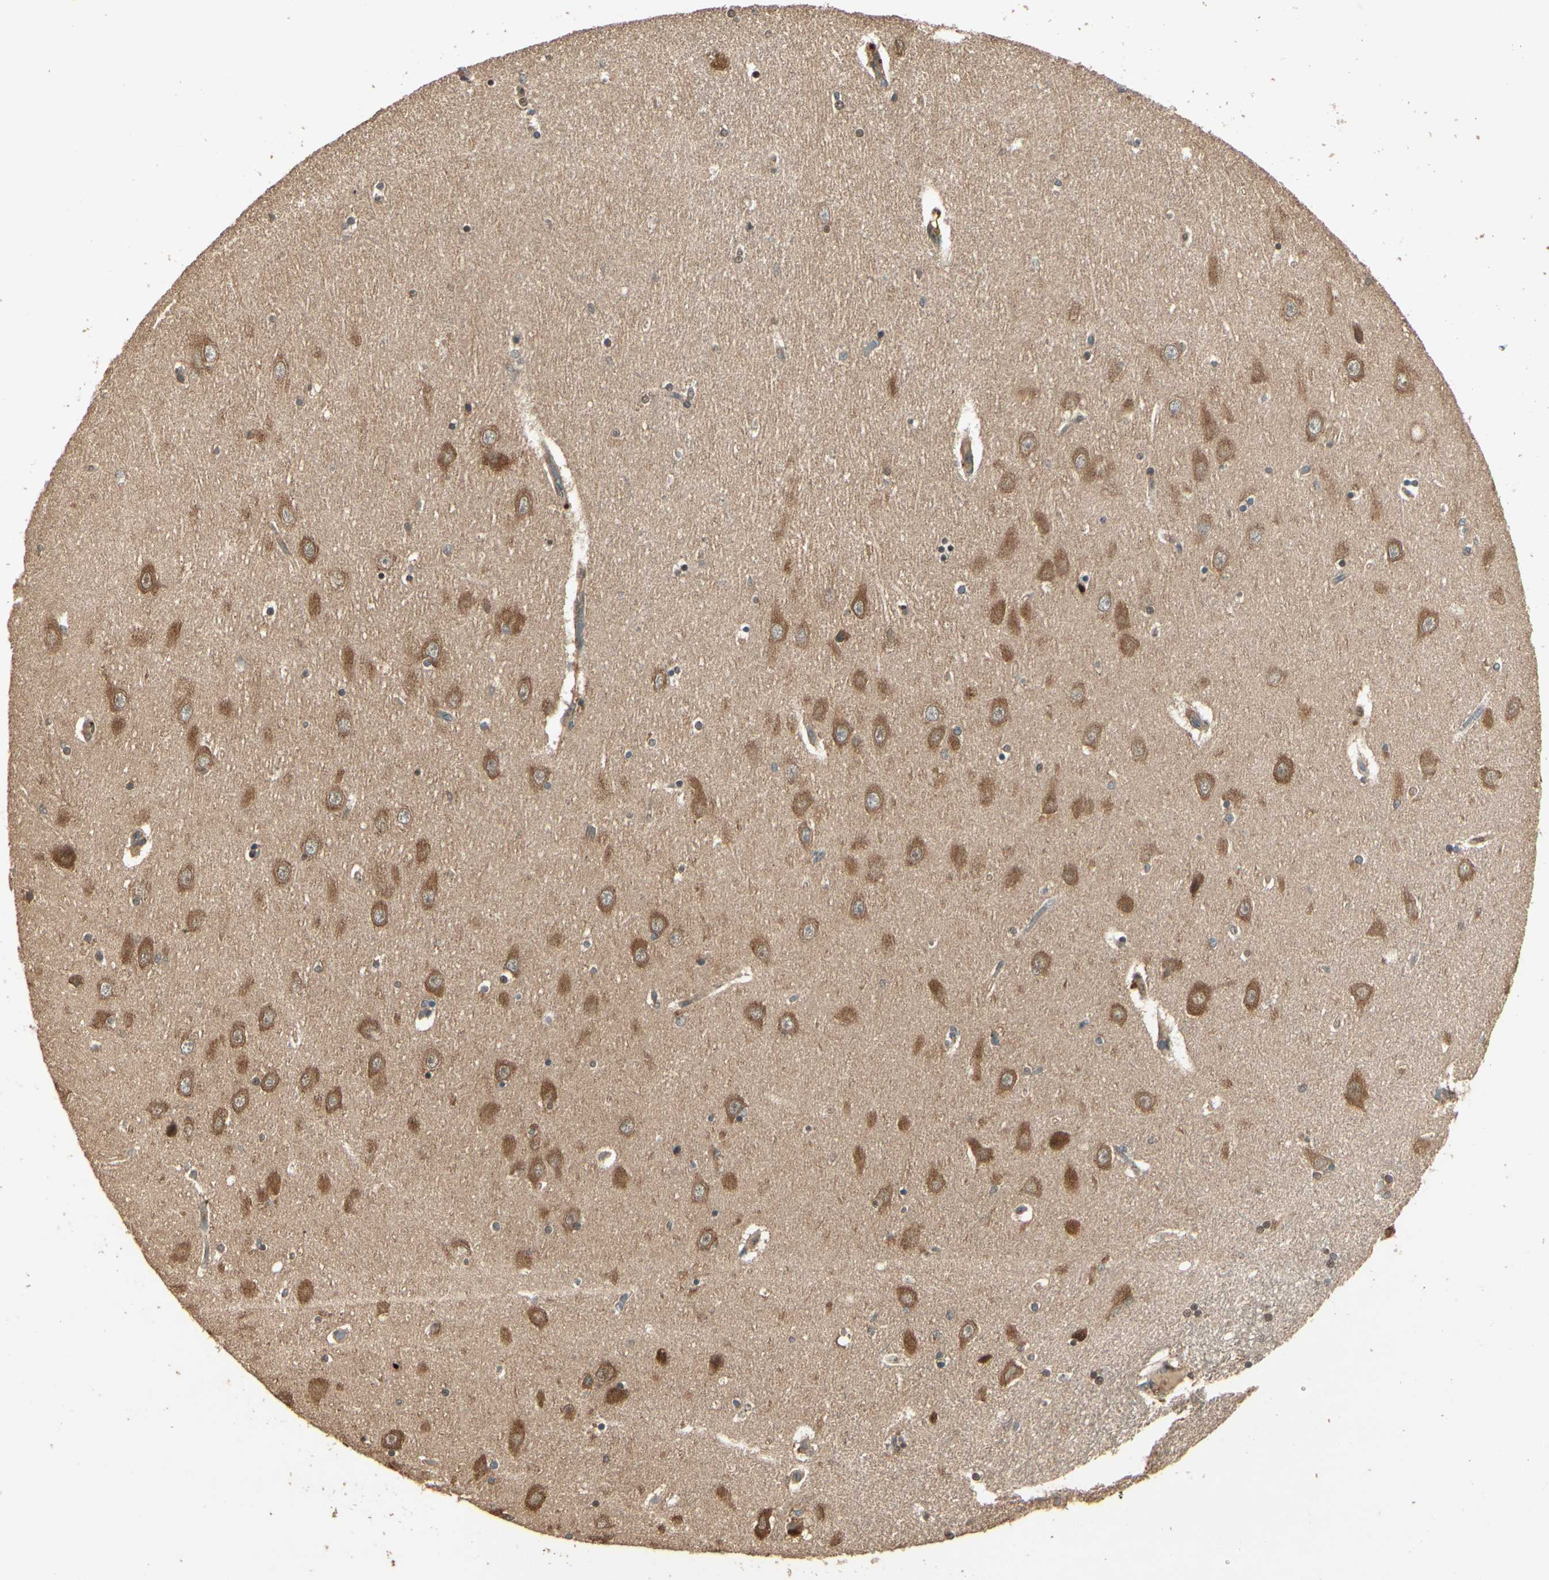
{"staining": {"intensity": "moderate", "quantity": ">75%", "location": "cytoplasmic/membranous,nuclear"}, "tissue": "hippocampus", "cell_type": "Glial cells", "image_type": "normal", "snomed": [{"axis": "morphology", "description": "Normal tissue, NOS"}, {"axis": "topography", "description": "Hippocampus"}], "caption": "Immunohistochemical staining of normal hippocampus demonstrates moderate cytoplasmic/membranous,nuclear protein positivity in about >75% of glial cells.", "gene": "CCT7", "patient": {"sex": "female", "age": 54}}